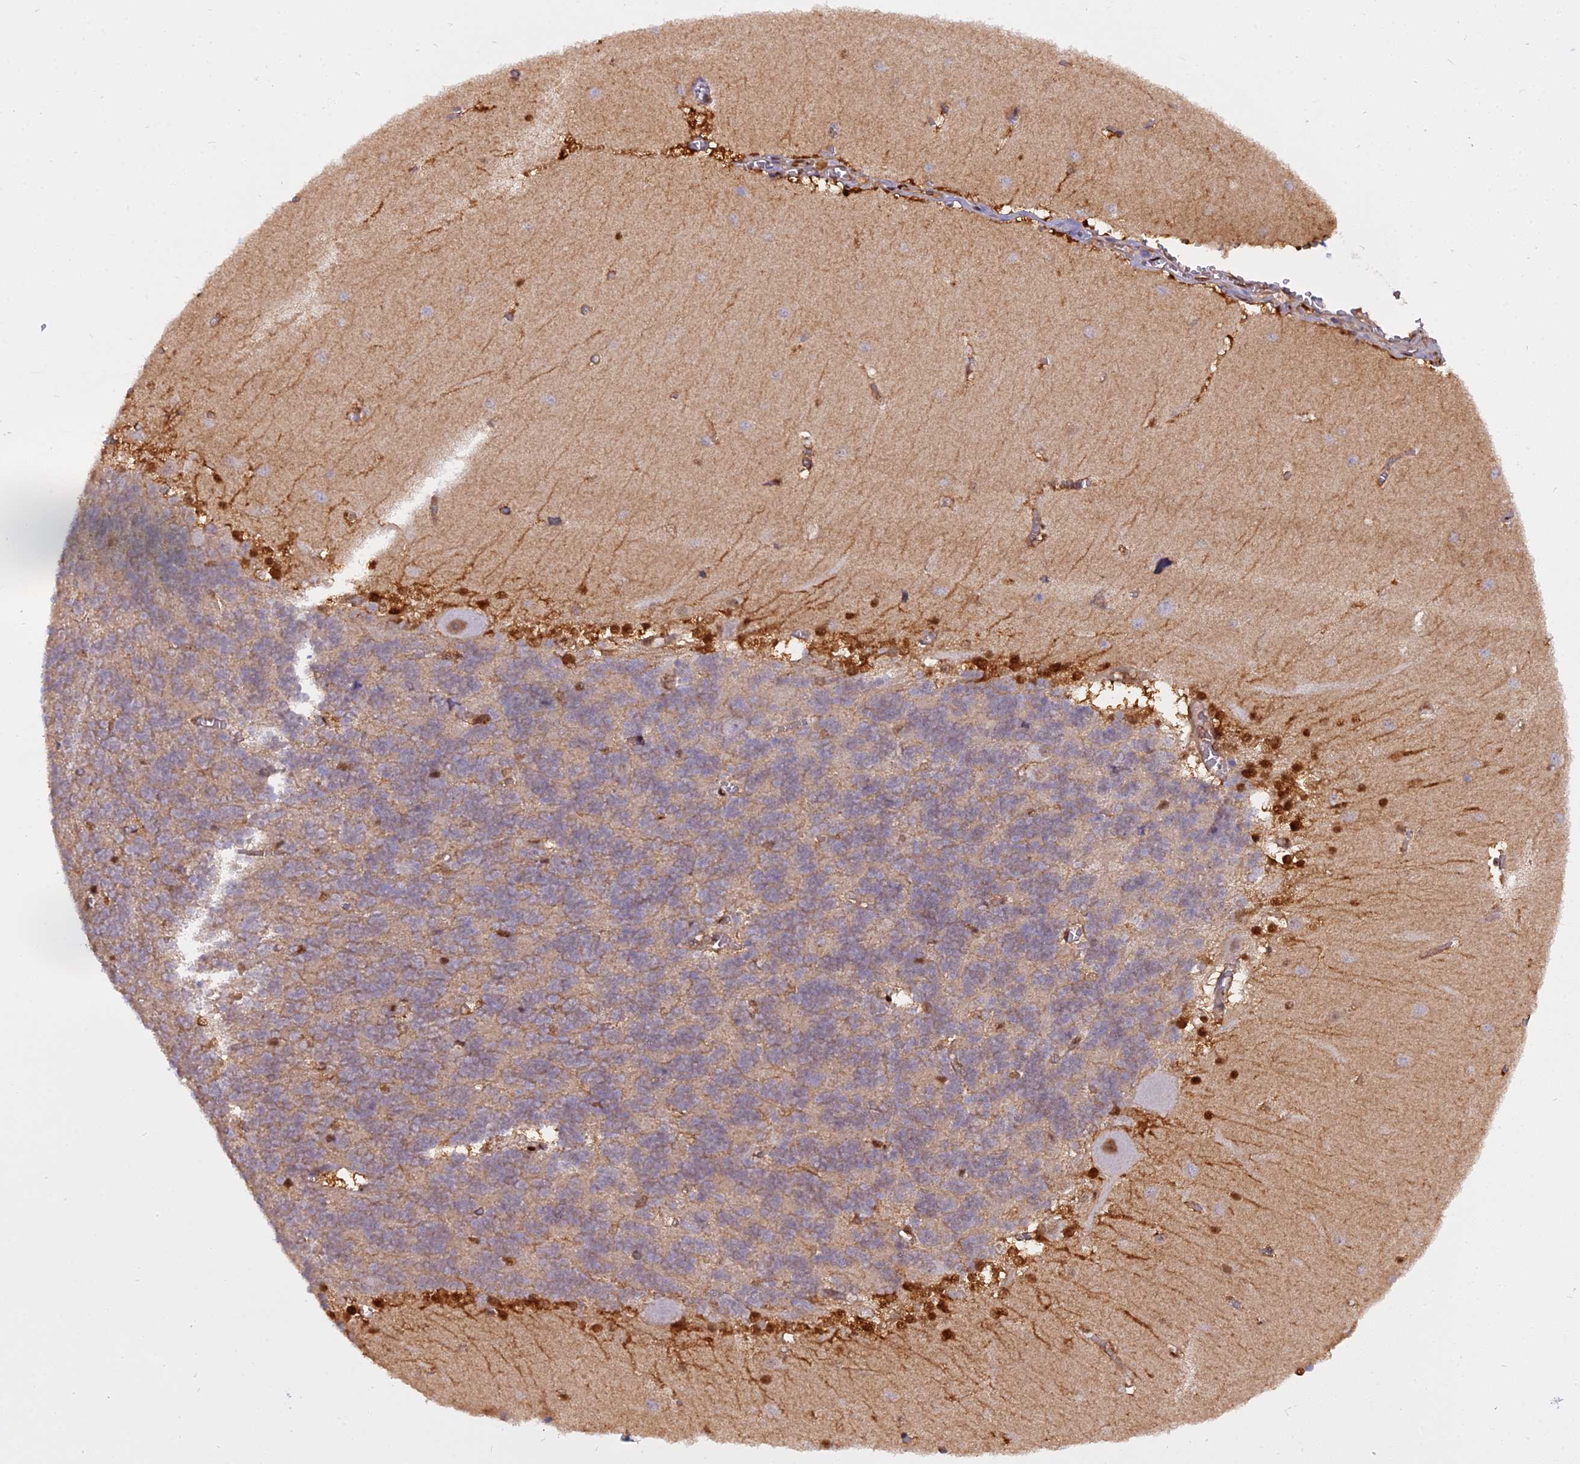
{"staining": {"intensity": "weak", "quantity": ">75%", "location": "cytoplasmic/membranous"}, "tissue": "cerebellum", "cell_type": "Cells in granular layer", "image_type": "normal", "snomed": [{"axis": "morphology", "description": "Normal tissue, NOS"}, {"axis": "topography", "description": "Cerebellum"}], "caption": "Cerebellum stained with a brown dye displays weak cytoplasmic/membranous positive staining in about >75% of cells in granular layer.", "gene": "NPEPL1", "patient": {"sex": "male", "age": 37}}